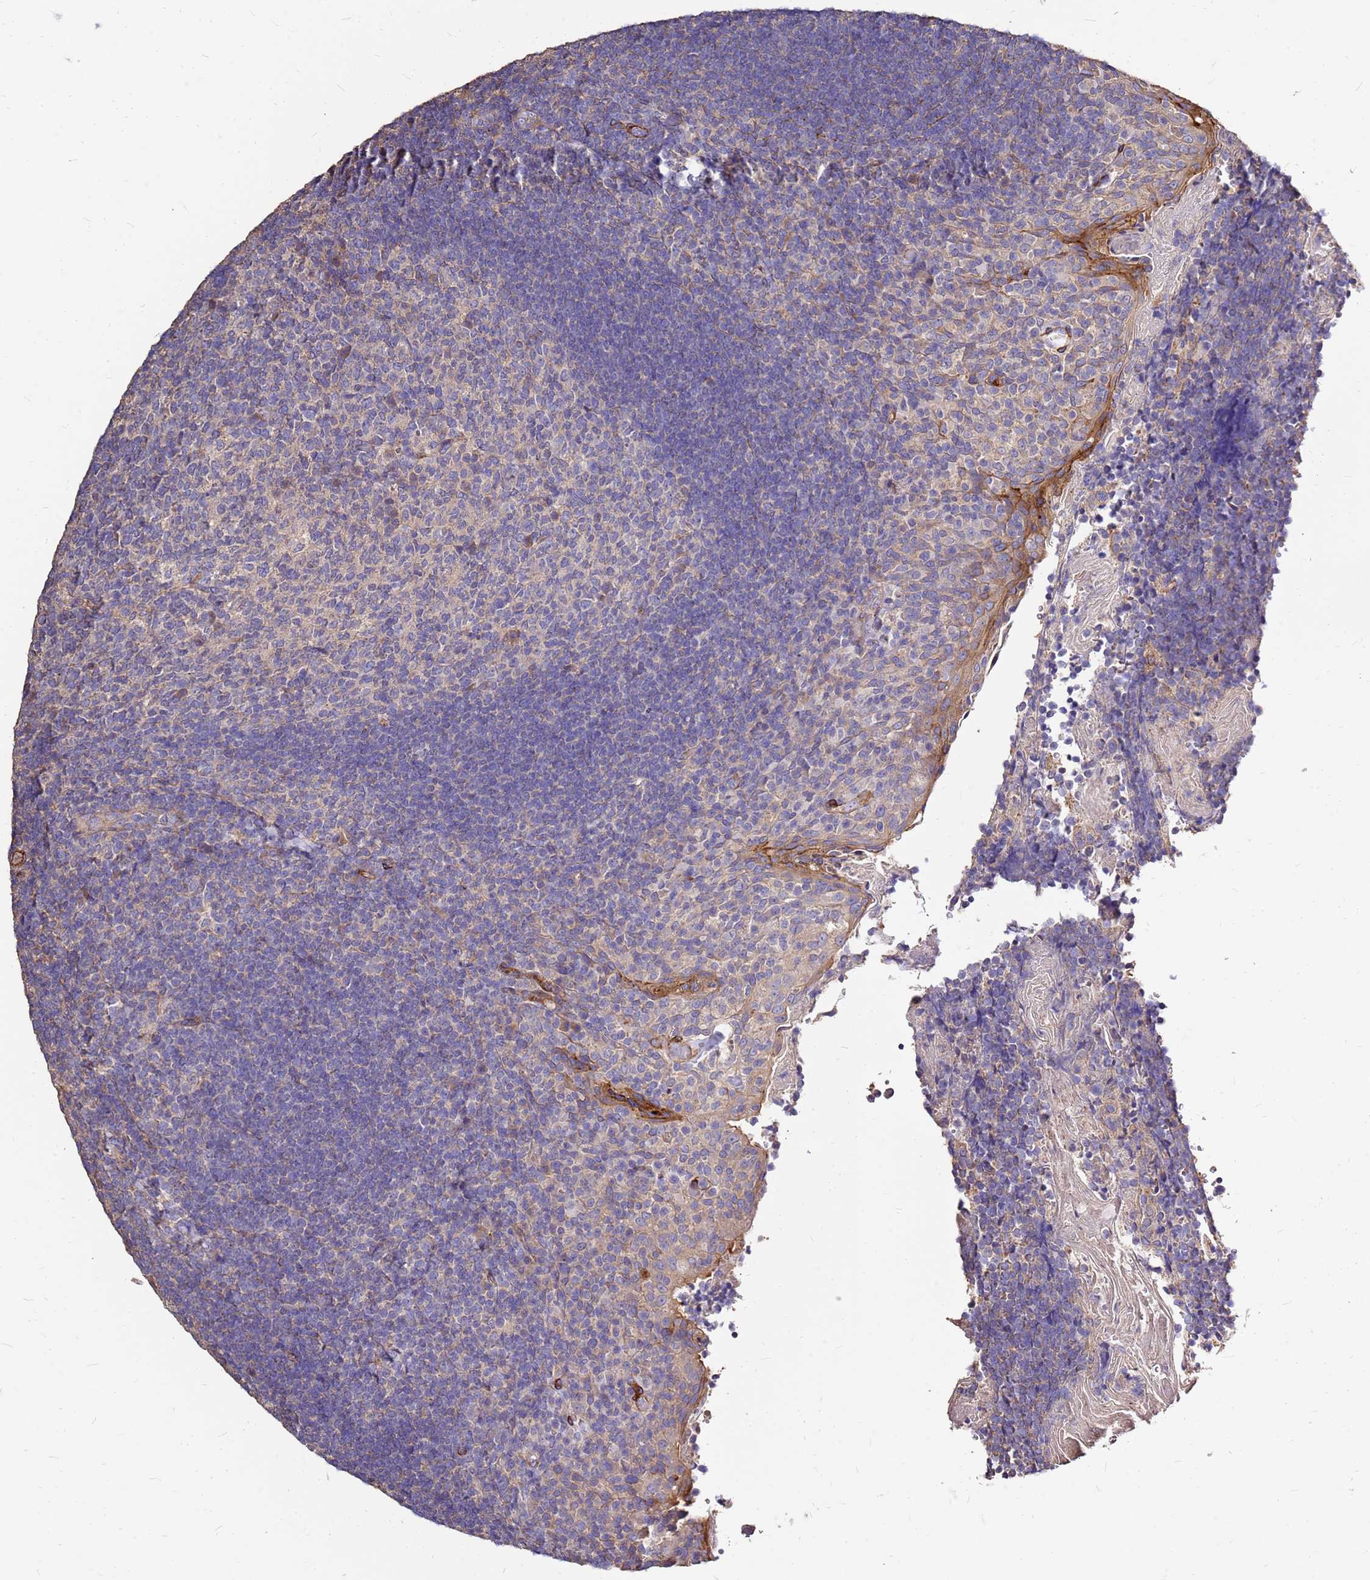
{"staining": {"intensity": "moderate", "quantity": "<25%", "location": "cytoplasmic/membranous"}, "tissue": "tonsil", "cell_type": "Germinal center cells", "image_type": "normal", "snomed": [{"axis": "morphology", "description": "Normal tissue, NOS"}, {"axis": "topography", "description": "Tonsil"}], "caption": "Tonsil stained with DAB (3,3'-diaminobenzidine) immunohistochemistry reveals low levels of moderate cytoplasmic/membranous expression in approximately <25% of germinal center cells.", "gene": "EXD3", "patient": {"sex": "female", "age": 10}}